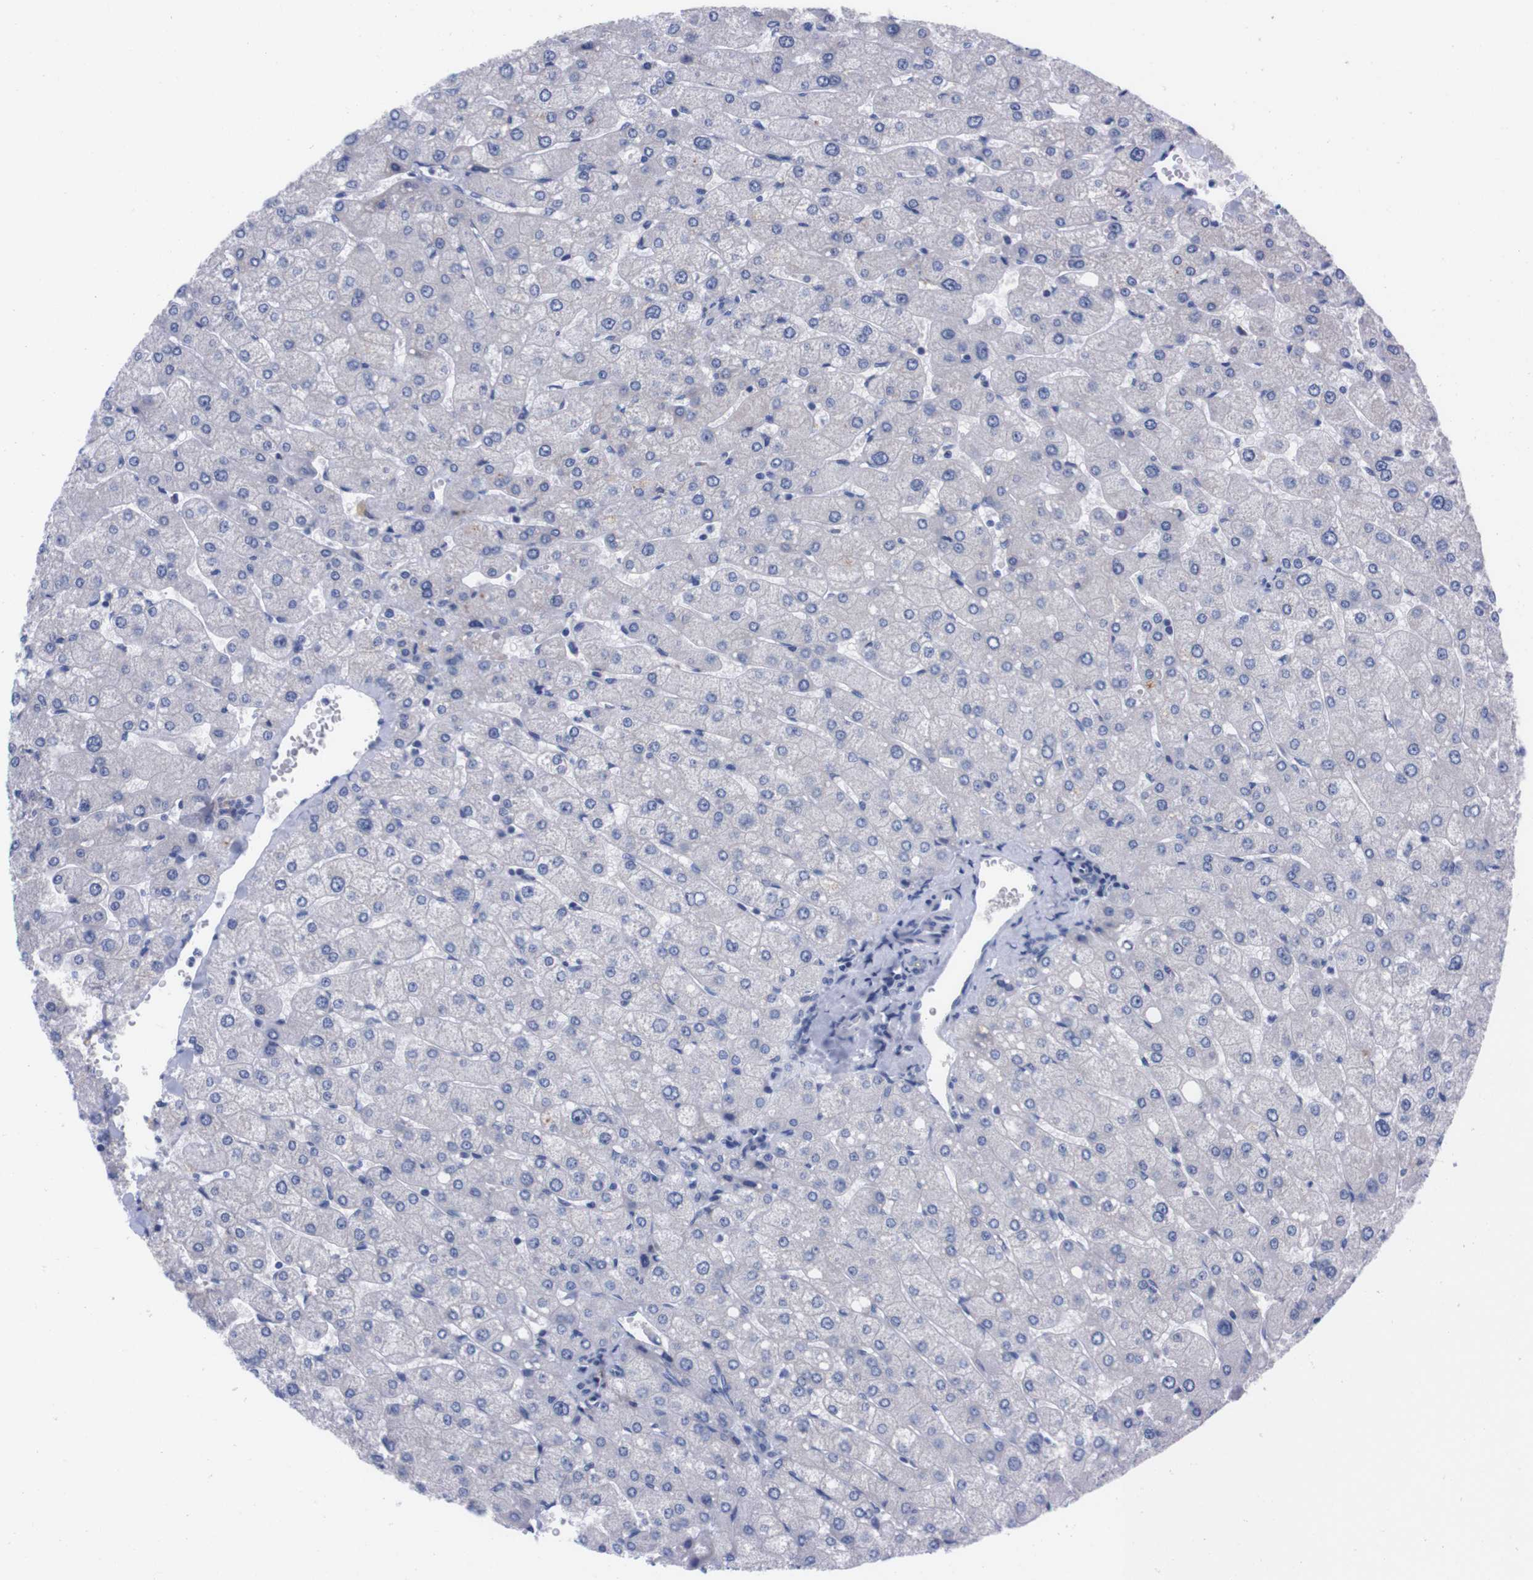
{"staining": {"intensity": "negative", "quantity": "none", "location": "none"}, "tissue": "liver", "cell_type": "Cholangiocytes", "image_type": "normal", "snomed": [{"axis": "morphology", "description": "Normal tissue, NOS"}, {"axis": "topography", "description": "Liver"}], "caption": "An IHC micrograph of benign liver is shown. There is no staining in cholangiocytes of liver.", "gene": "FAM210A", "patient": {"sex": "male", "age": 55}}